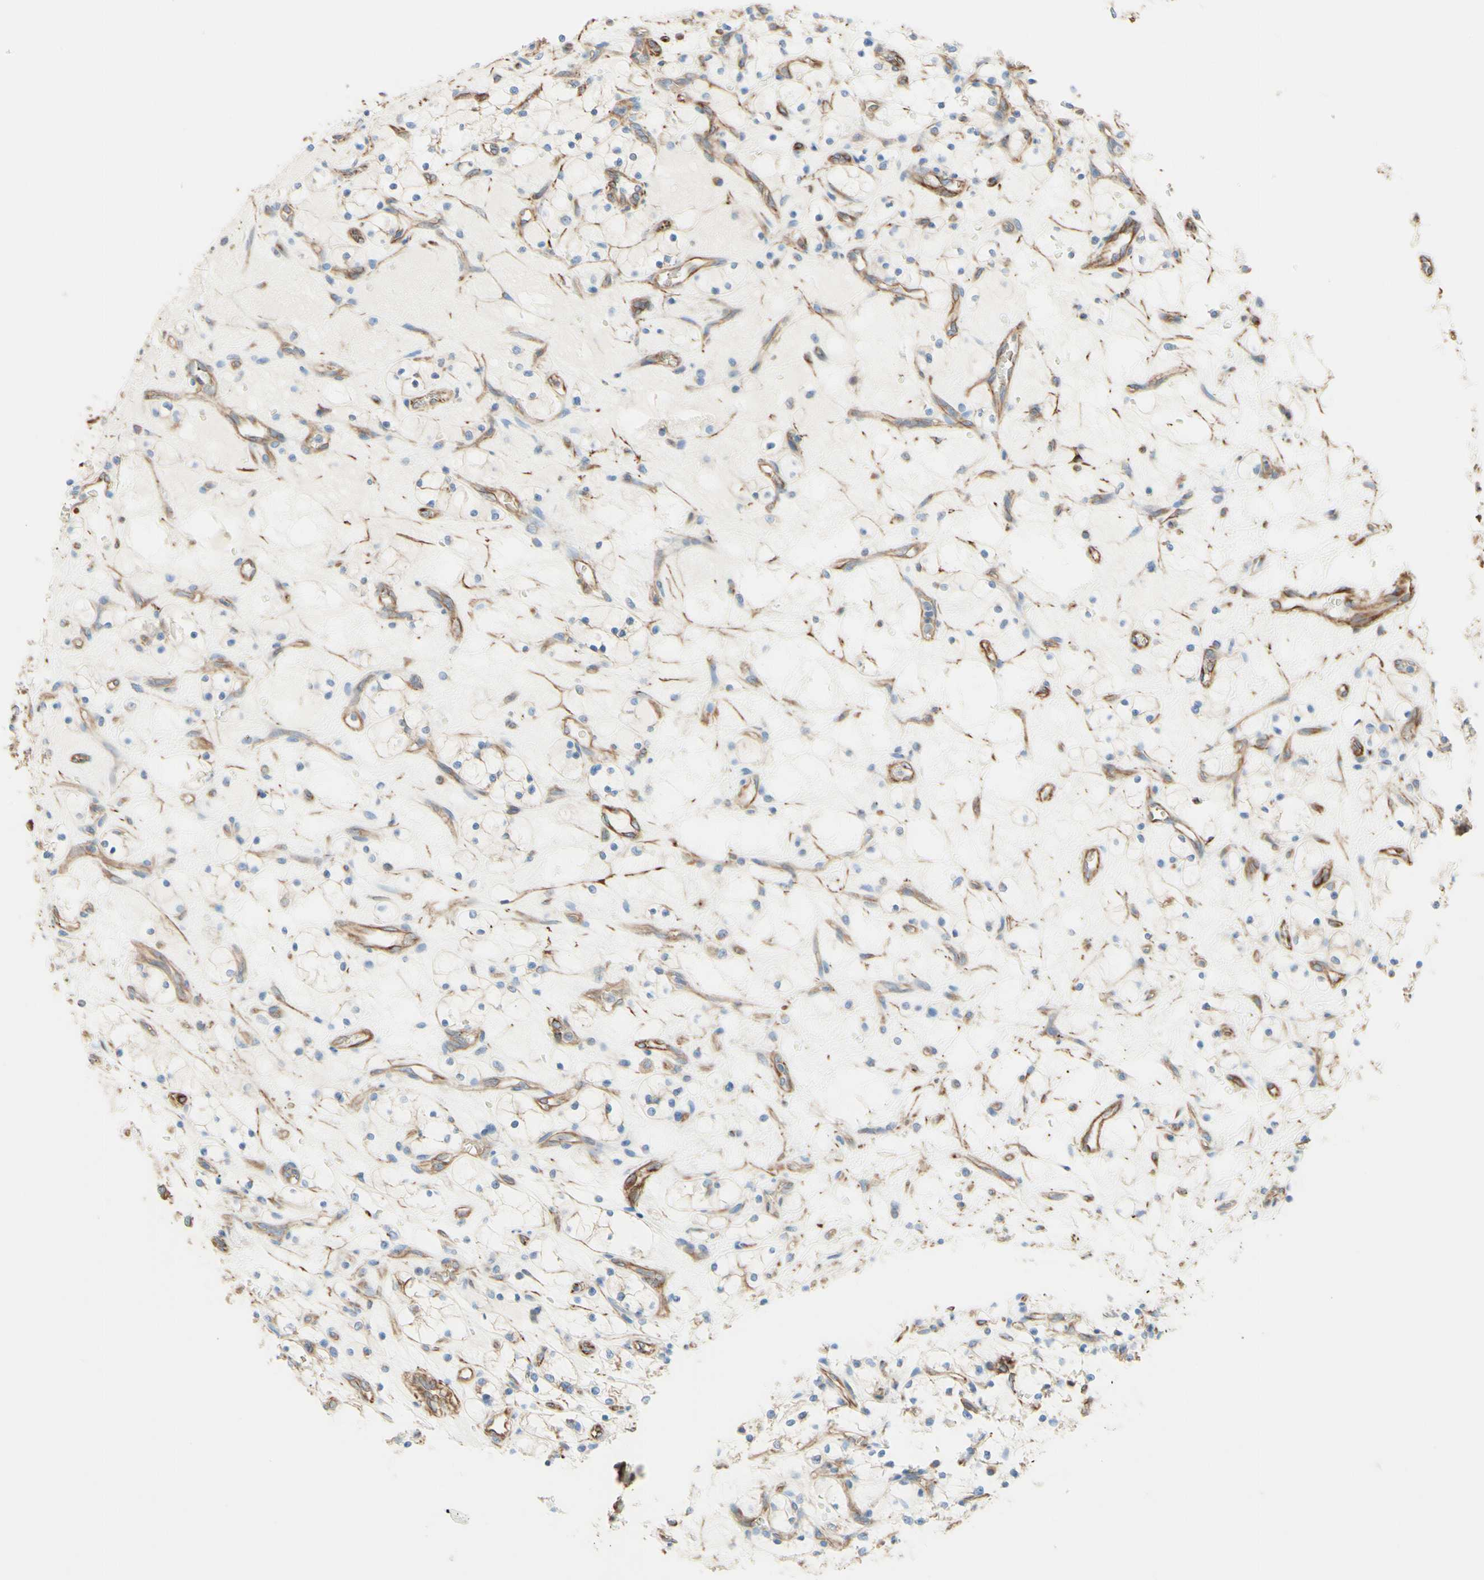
{"staining": {"intensity": "negative", "quantity": "none", "location": "none"}, "tissue": "renal cancer", "cell_type": "Tumor cells", "image_type": "cancer", "snomed": [{"axis": "morphology", "description": "Adenocarcinoma, NOS"}, {"axis": "topography", "description": "Kidney"}], "caption": "IHC of human renal adenocarcinoma exhibits no positivity in tumor cells.", "gene": "ENDOD1", "patient": {"sex": "female", "age": 69}}